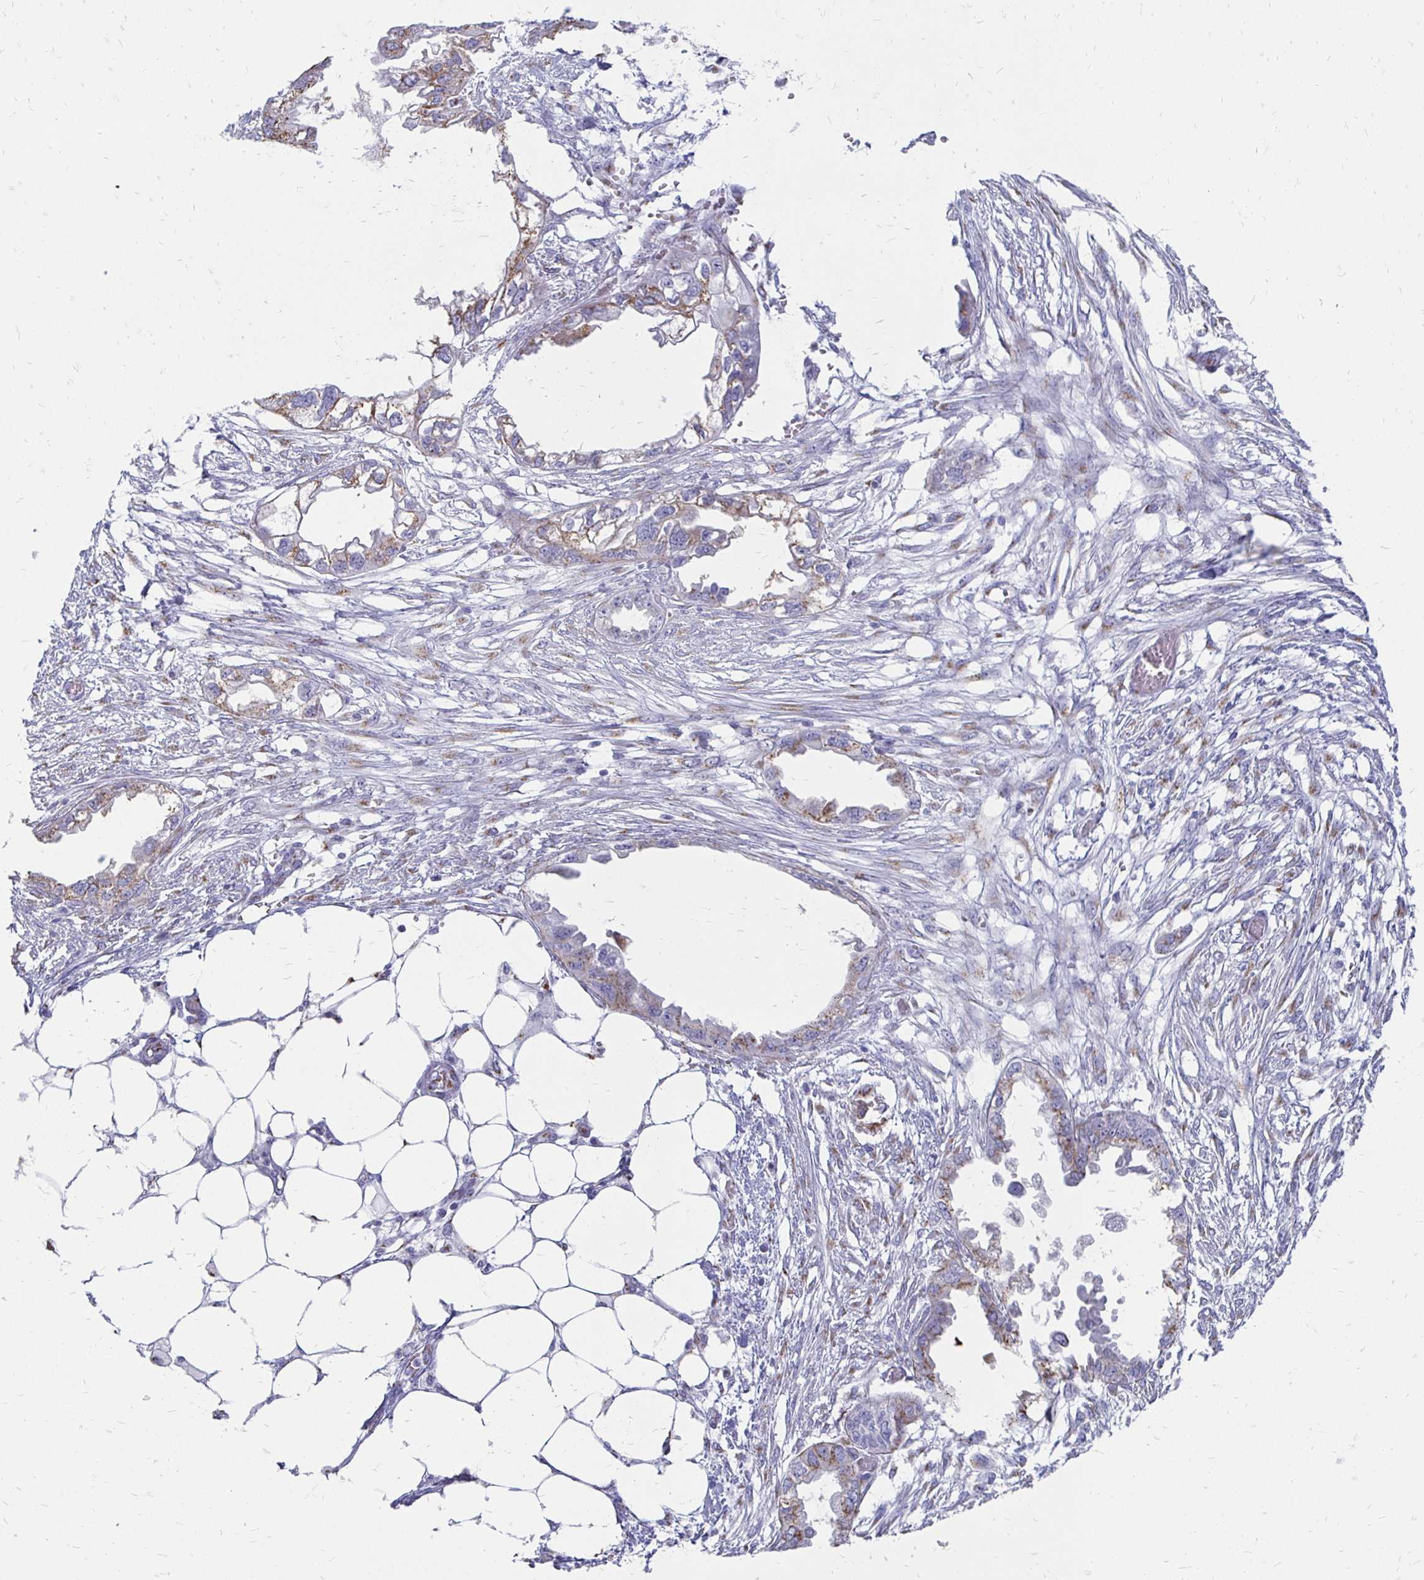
{"staining": {"intensity": "moderate", "quantity": "25%-75%", "location": "cytoplasmic/membranous"}, "tissue": "endometrial cancer", "cell_type": "Tumor cells", "image_type": "cancer", "snomed": [{"axis": "morphology", "description": "Adenocarcinoma, NOS"}, {"axis": "morphology", "description": "Adenocarcinoma, metastatic, NOS"}, {"axis": "topography", "description": "Adipose tissue"}, {"axis": "topography", "description": "Endometrium"}], "caption": "Immunohistochemical staining of endometrial cancer (adenocarcinoma) exhibits medium levels of moderate cytoplasmic/membranous protein positivity in approximately 25%-75% of tumor cells. The protein is shown in brown color, while the nuclei are stained blue.", "gene": "PAGE4", "patient": {"sex": "female", "age": 67}}